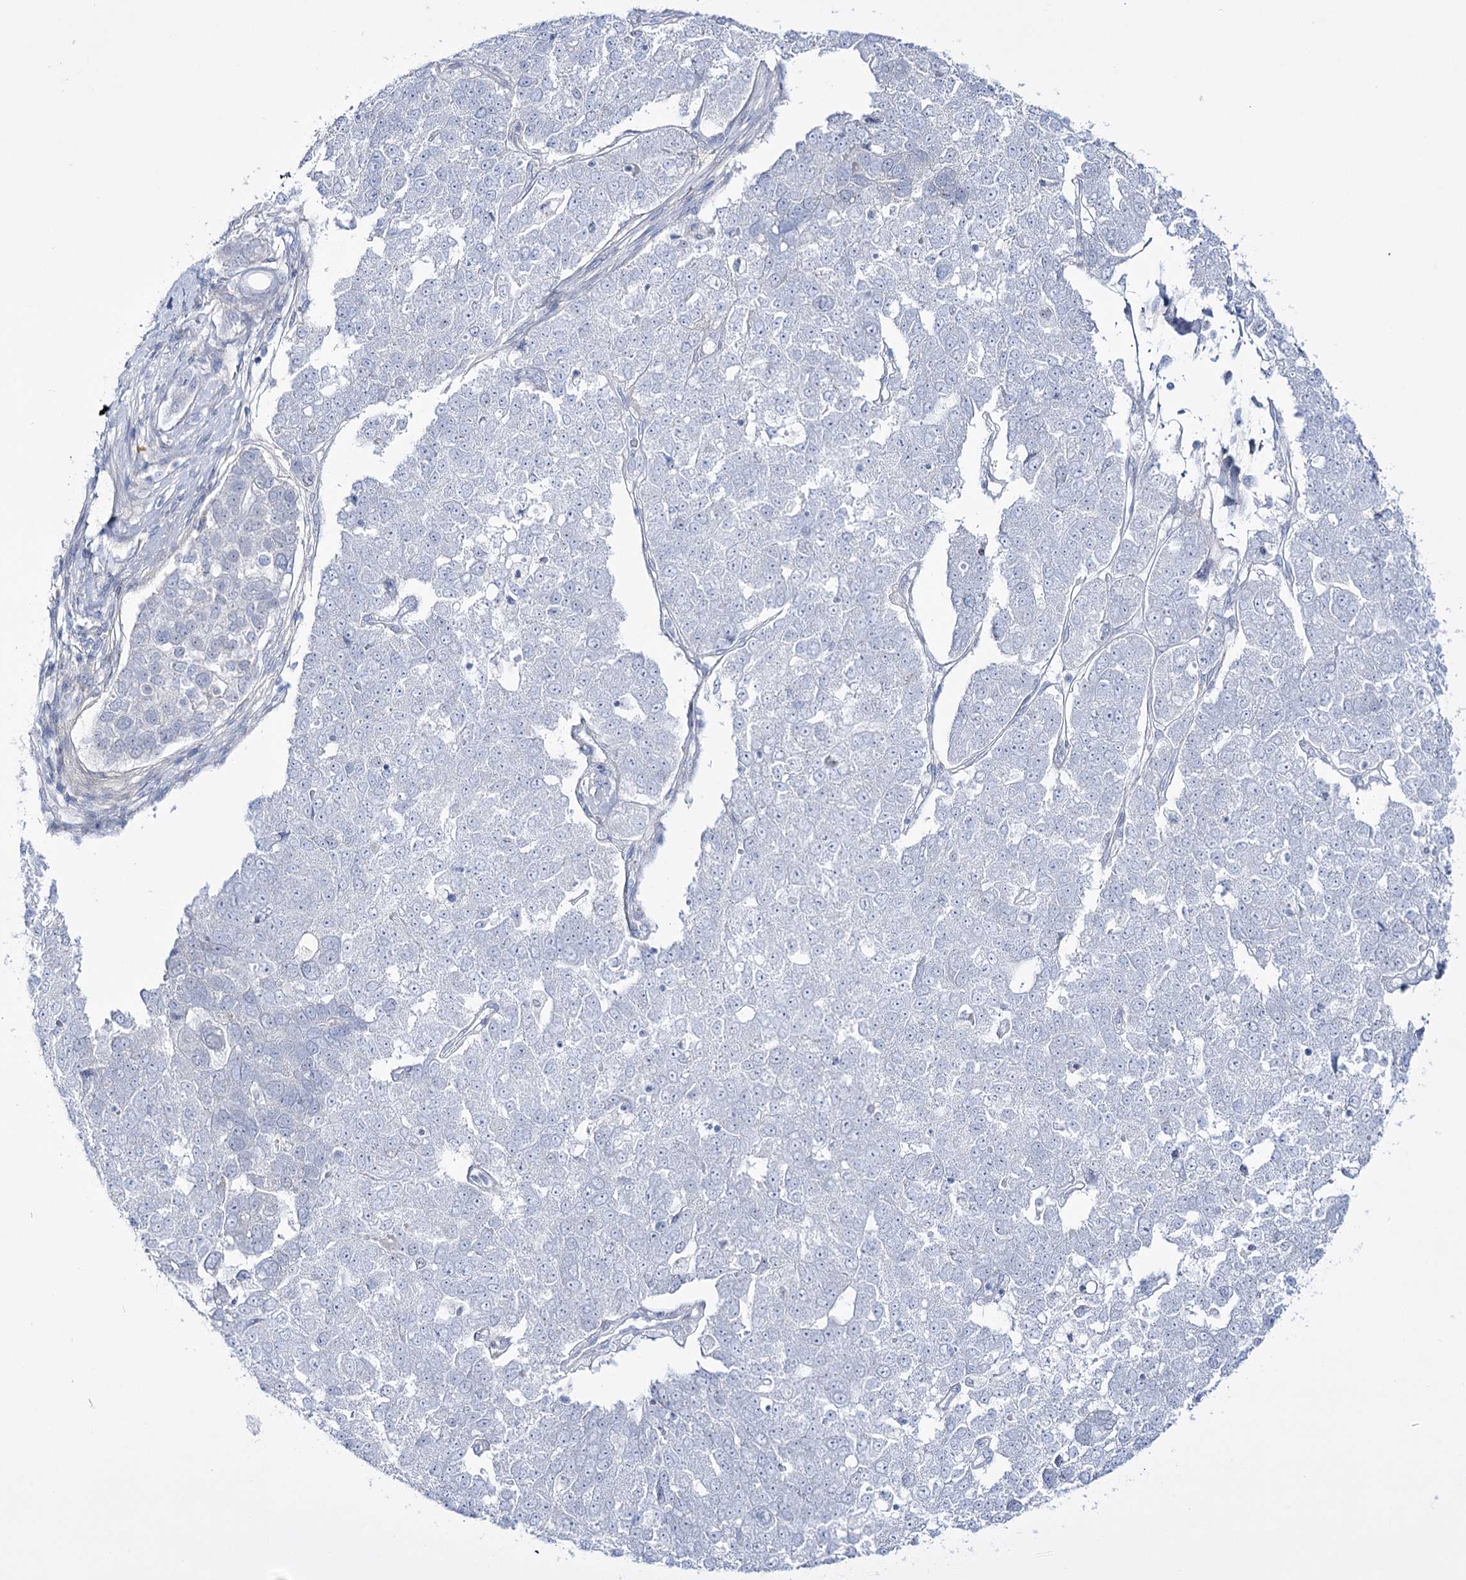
{"staining": {"intensity": "negative", "quantity": "none", "location": "none"}, "tissue": "pancreatic cancer", "cell_type": "Tumor cells", "image_type": "cancer", "snomed": [{"axis": "morphology", "description": "Adenocarcinoma, NOS"}, {"axis": "topography", "description": "Pancreas"}], "caption": "The image demonstrates no staining of tumor cells in pancreatic cancer (adenocarcinoma). The staining is performed using DAB (3,3'-diaminobenzidine) brown chromogen with nuclei counter-stained in using hematoxylin.", "gene": "RBM15B", "patient": {"sex": "female", "age": 61}}